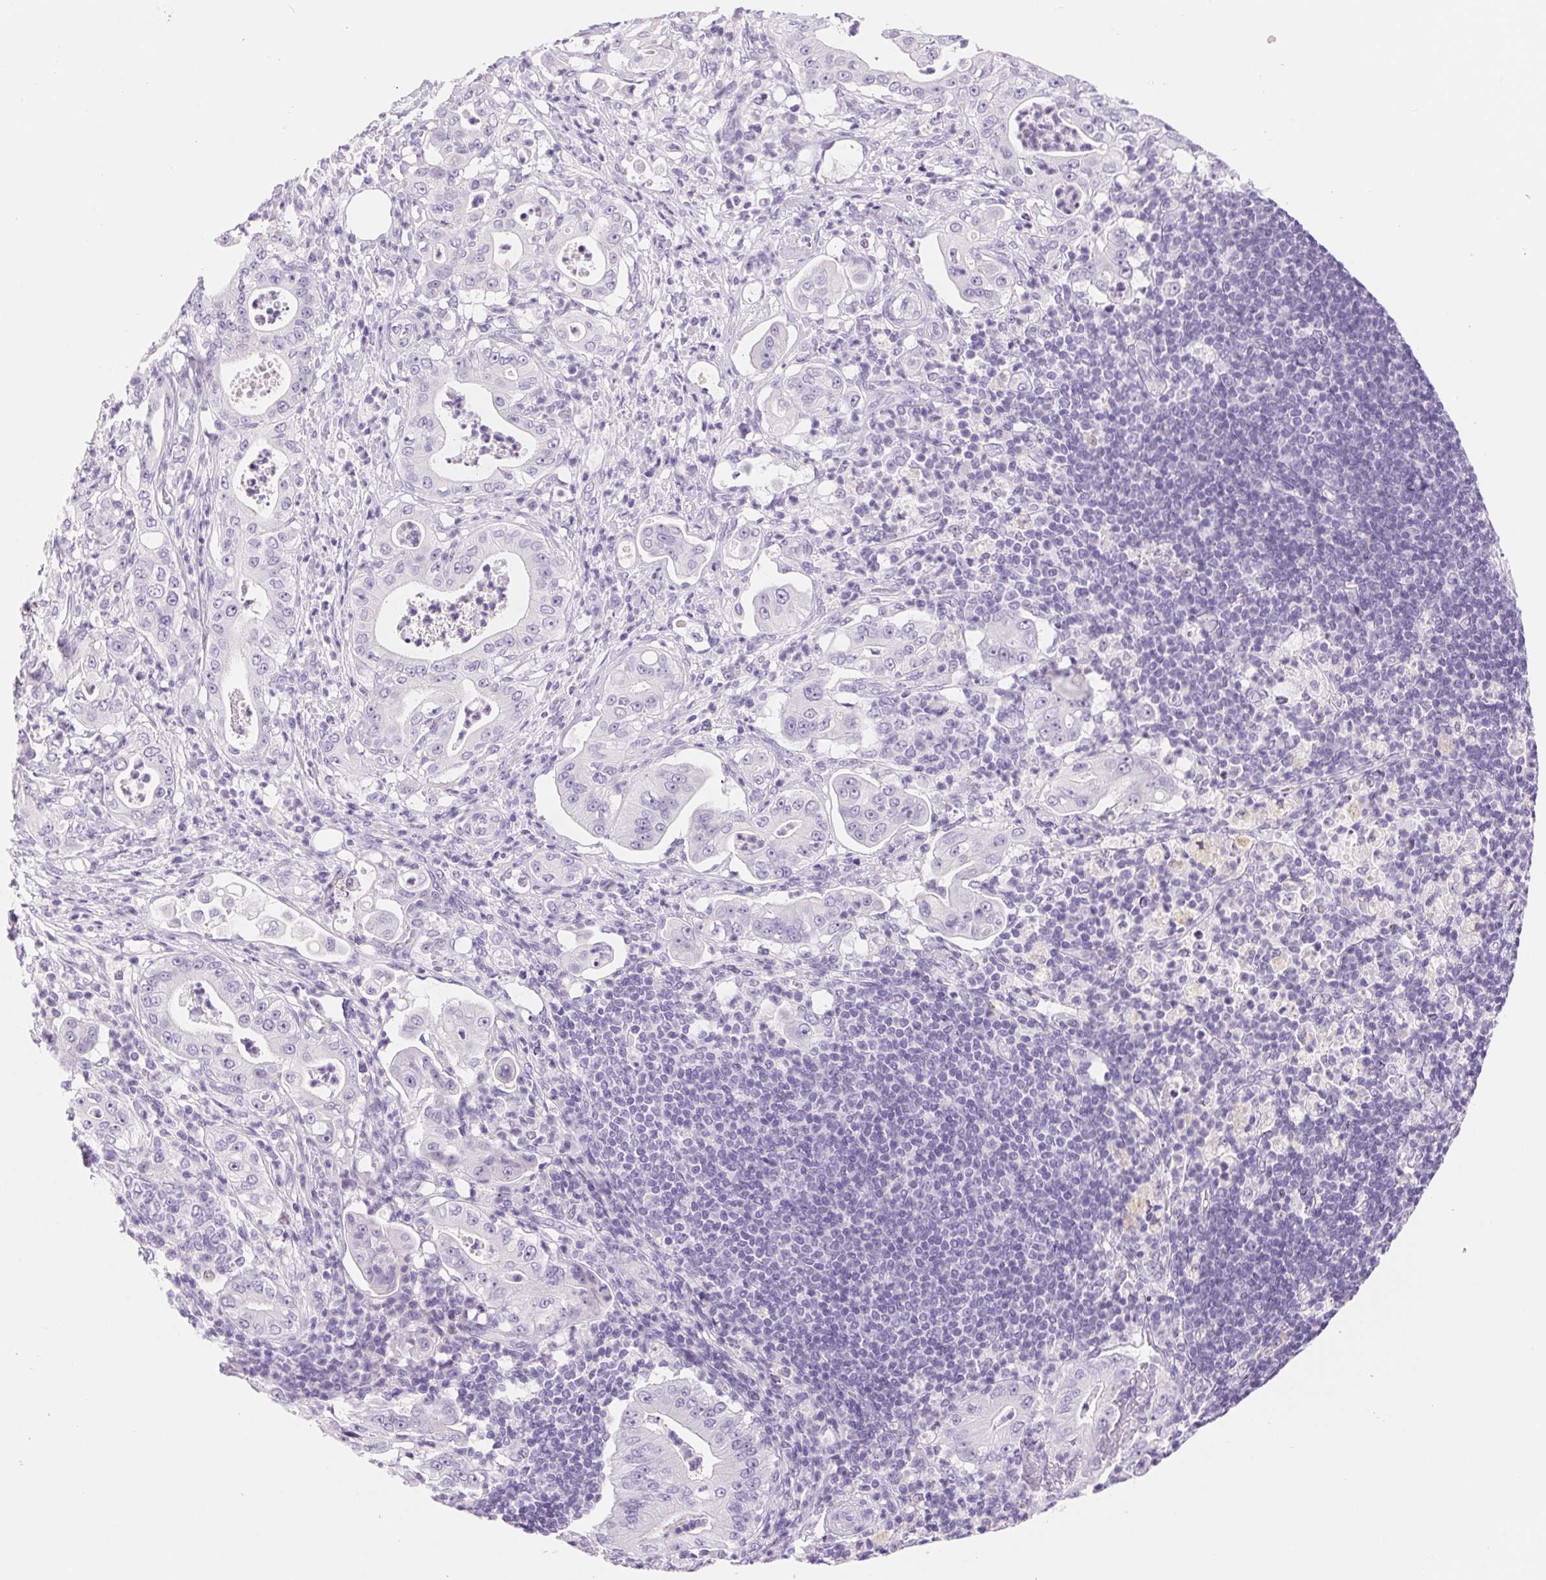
{"staining": {"intensity": "negative", "quantity": "none", "location": "none"}, "tissue": "pancreatic cancer", "cell_type": "Tumor cells", "image_type": "cancer", "snomed": [{"axis": "morphology", "description": "Adenocarcinoma, NOS"}, {"axis": "topography", "description": "Pancreas"}], "caption": "Tumor cells show no significant protein expression in pancreatic cancer (adenocarcinoma). (DAB (3,3'-diaminobenzidine) IHC with hematoxylin counter stain).", "gene": "ASGR2", "patient": {"sex": "male", "age": 71}}